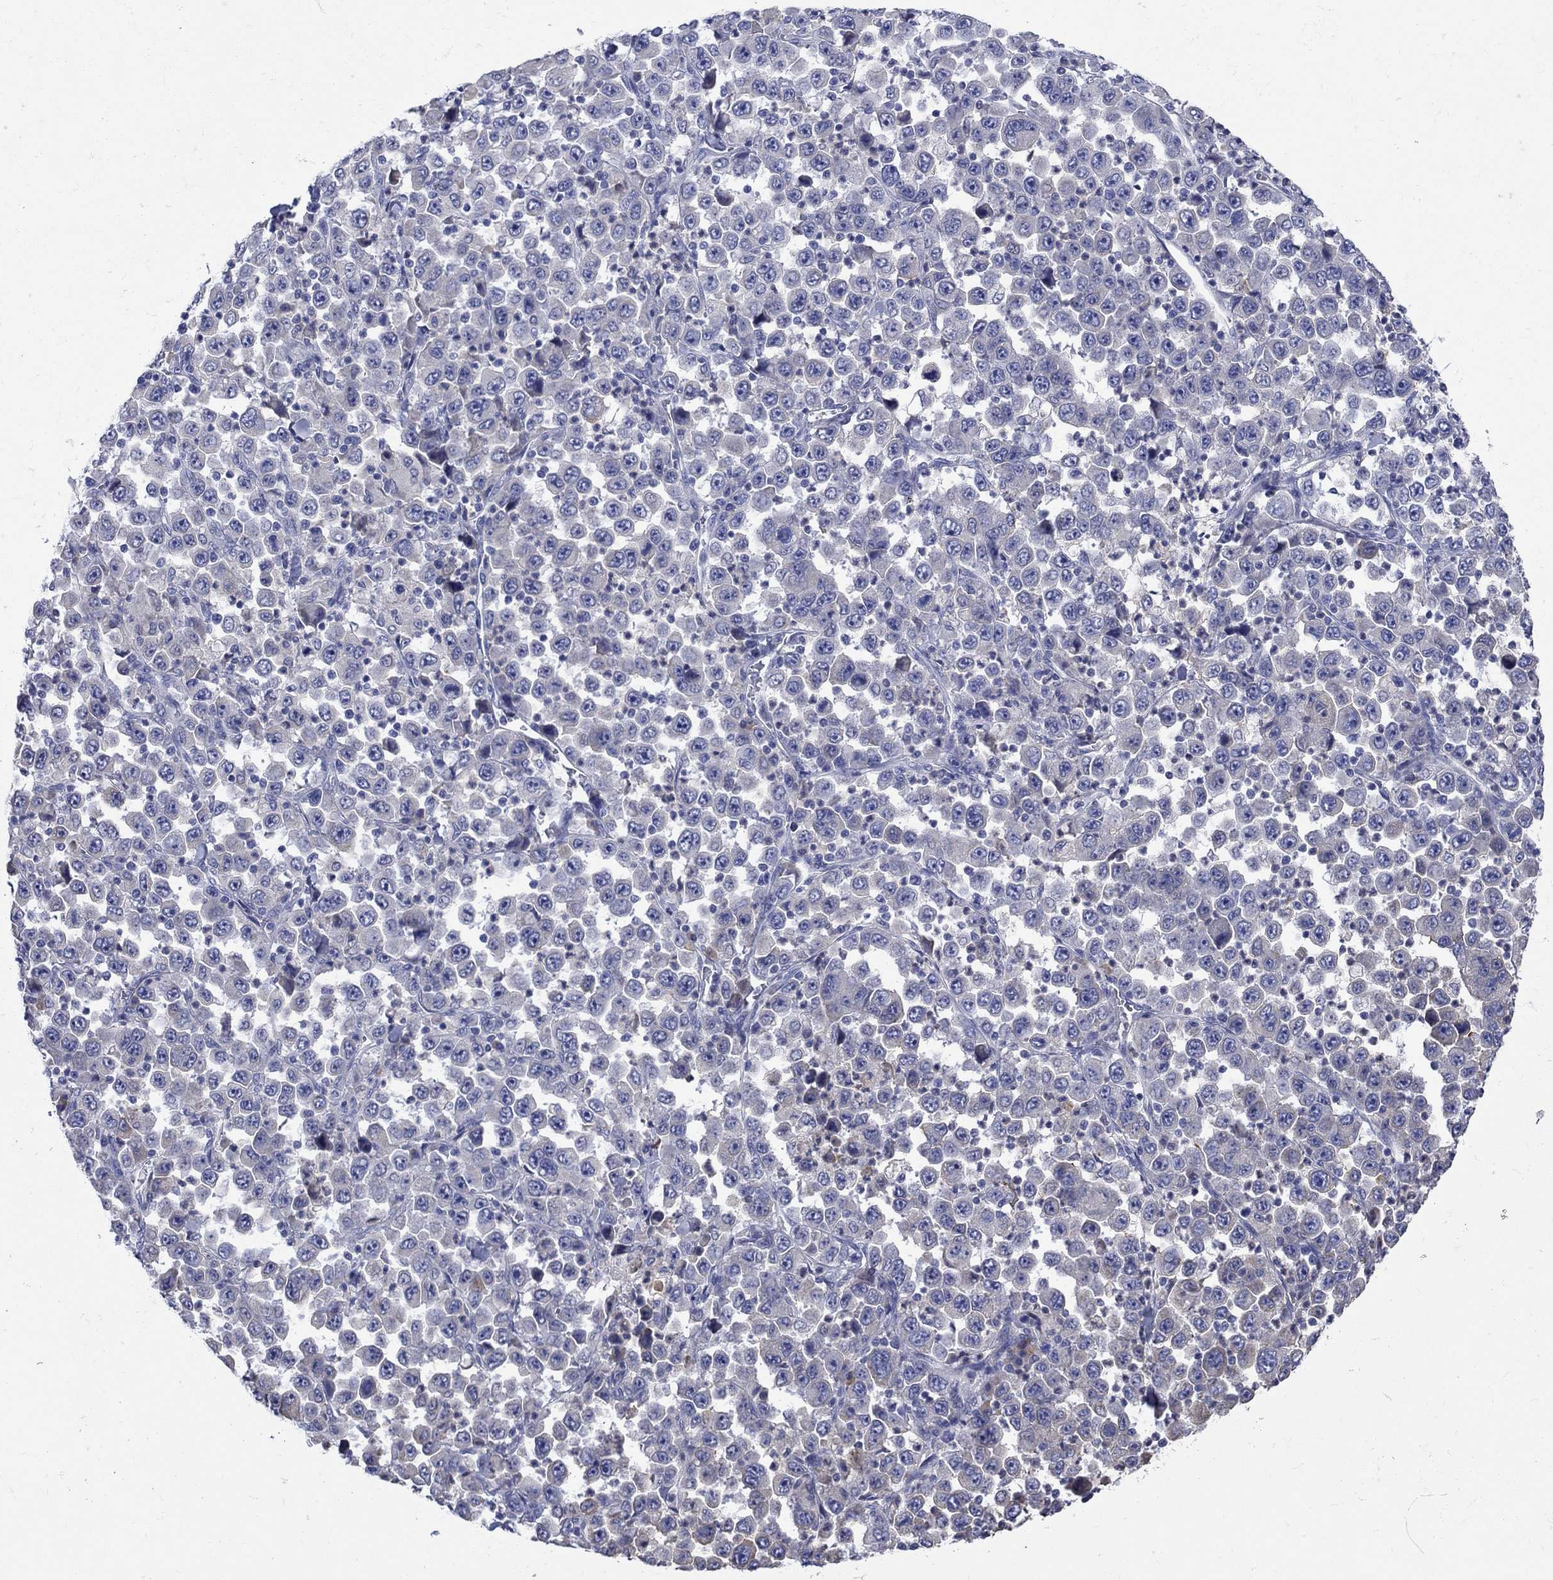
{"staining": {"intensity": "negative", "quantity": "none", "location": "none"}, "tissue": "stomach cancer", "cell_type": "Tumor cells", "image_type": "cancer", "snomed": [{"axis": "morphology", "description": "Normal tissue, NOS"}, {"axis": "morphology", "description": "Adenocarcinoma, NOS"}, {"axis": "topography", "description": "Stomach, upper"}, {"axis": "topography", "description": "Stomach"}], "caption": "Tumor cells are negative for protein expression in human stomach cancer. The staining was performed using DAB (3,3'-diaminobenzidine) to visualize the protein expression in brown, while the nuclei were stained in blue with hematoxylin (Magnification: 20x).", "gene": "SULT2B1", "patient": {"sex": "male", "age": 59}}